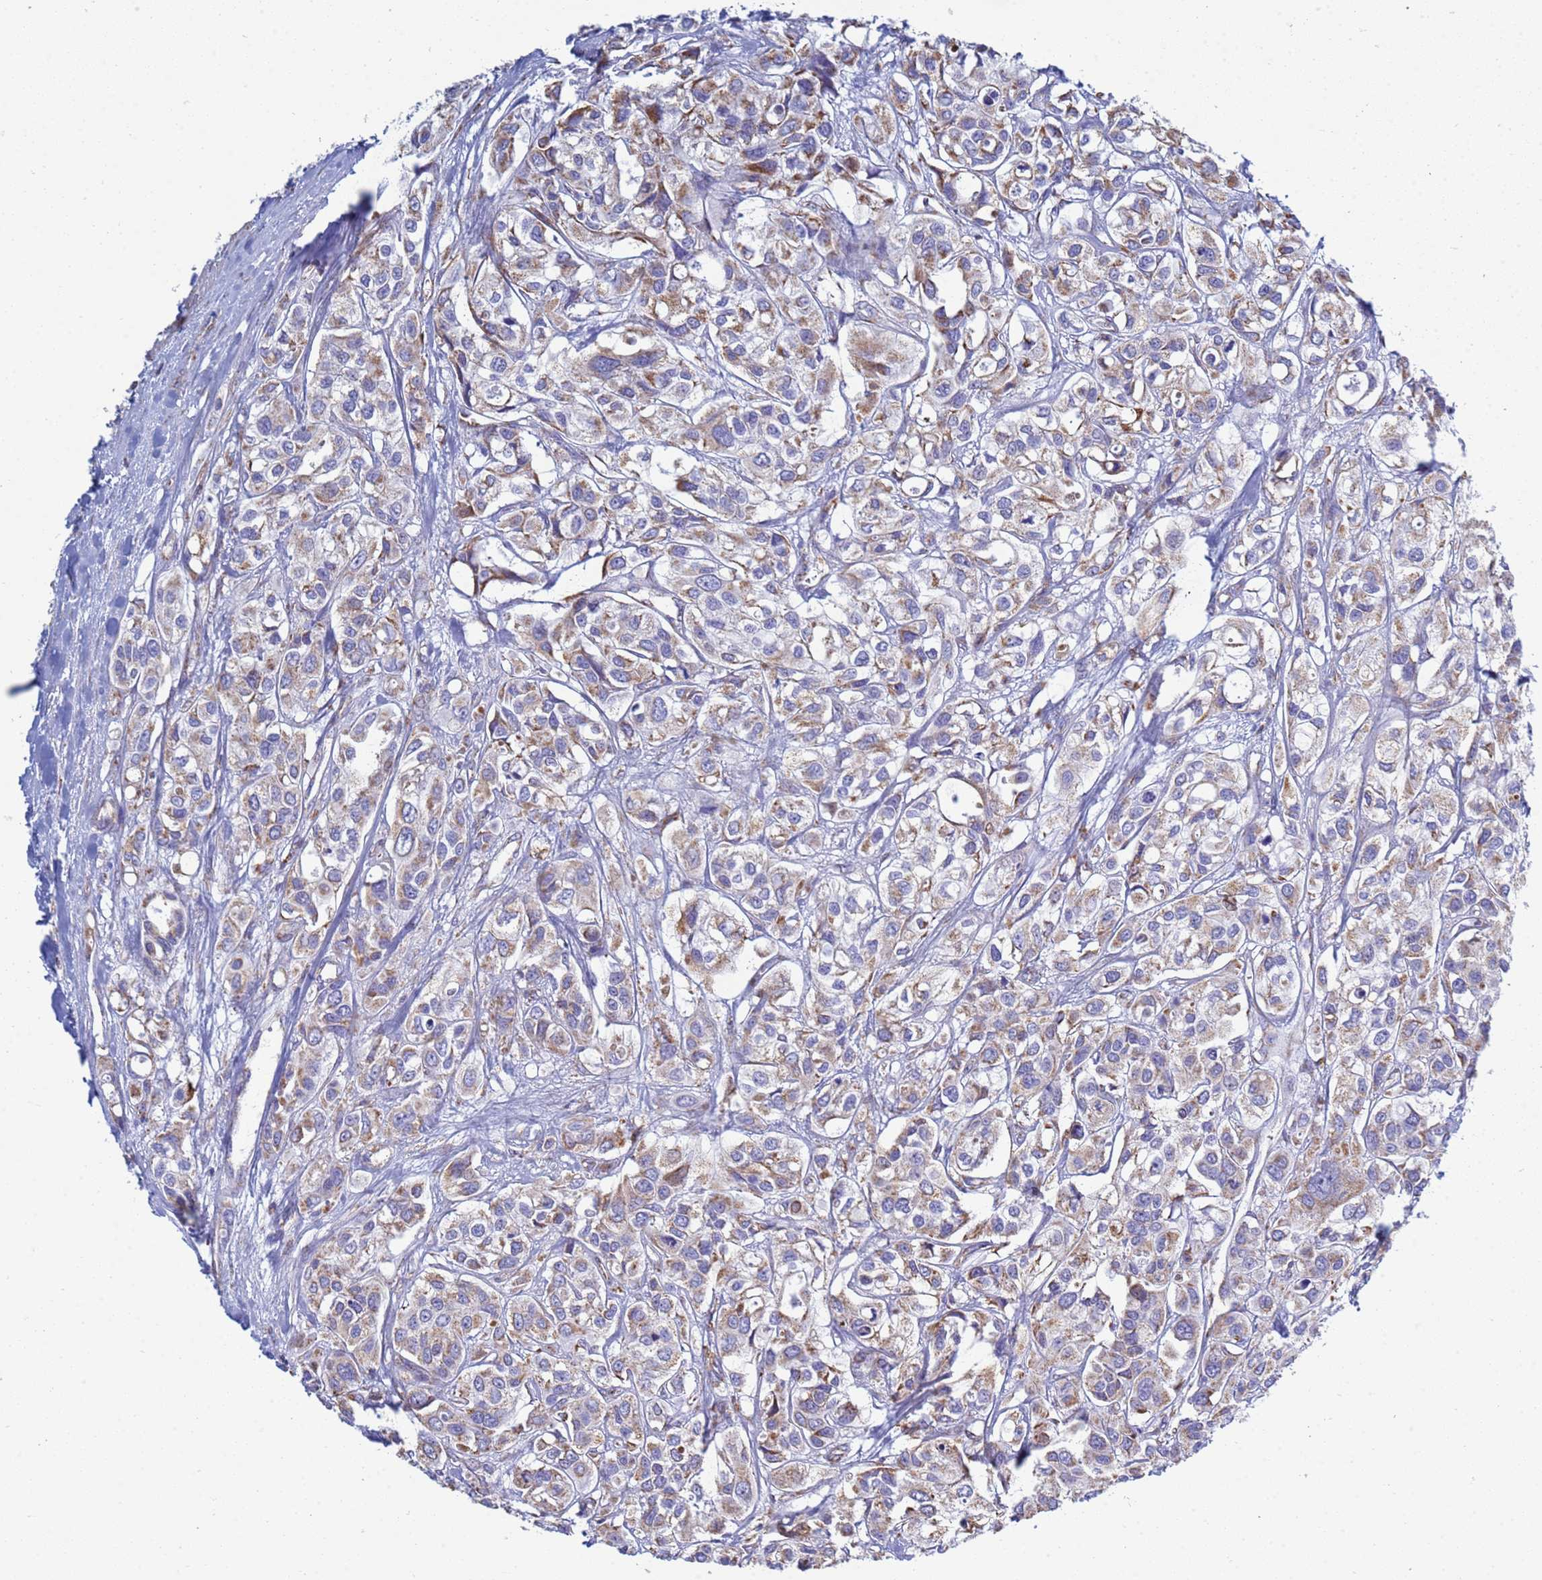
{"staining": {"intensity": "moderate", "quantity": "25%-75%", "location": "cytoplasmic/membranous"}, "tissue": "urothelial cancer", "cell_type": "Tumor cells", "image_type": "cancer", "snomed": [{"axis": "morphology", "description": "Urothelial carcinoma, High grade"}, {"axis": "topography", "description": "Urinary bladder"}], "caption": "The histopathology image displays staining of high-grade urothelial carcinoma, revealing moderate cytoplasmic/membranous protein positivity (brown color) within tumor cells. The protein is shown in brown color, while the nuclei are stained blue.", "gene": "COQ4", "patient": {"sex": "male", "age": 67}}